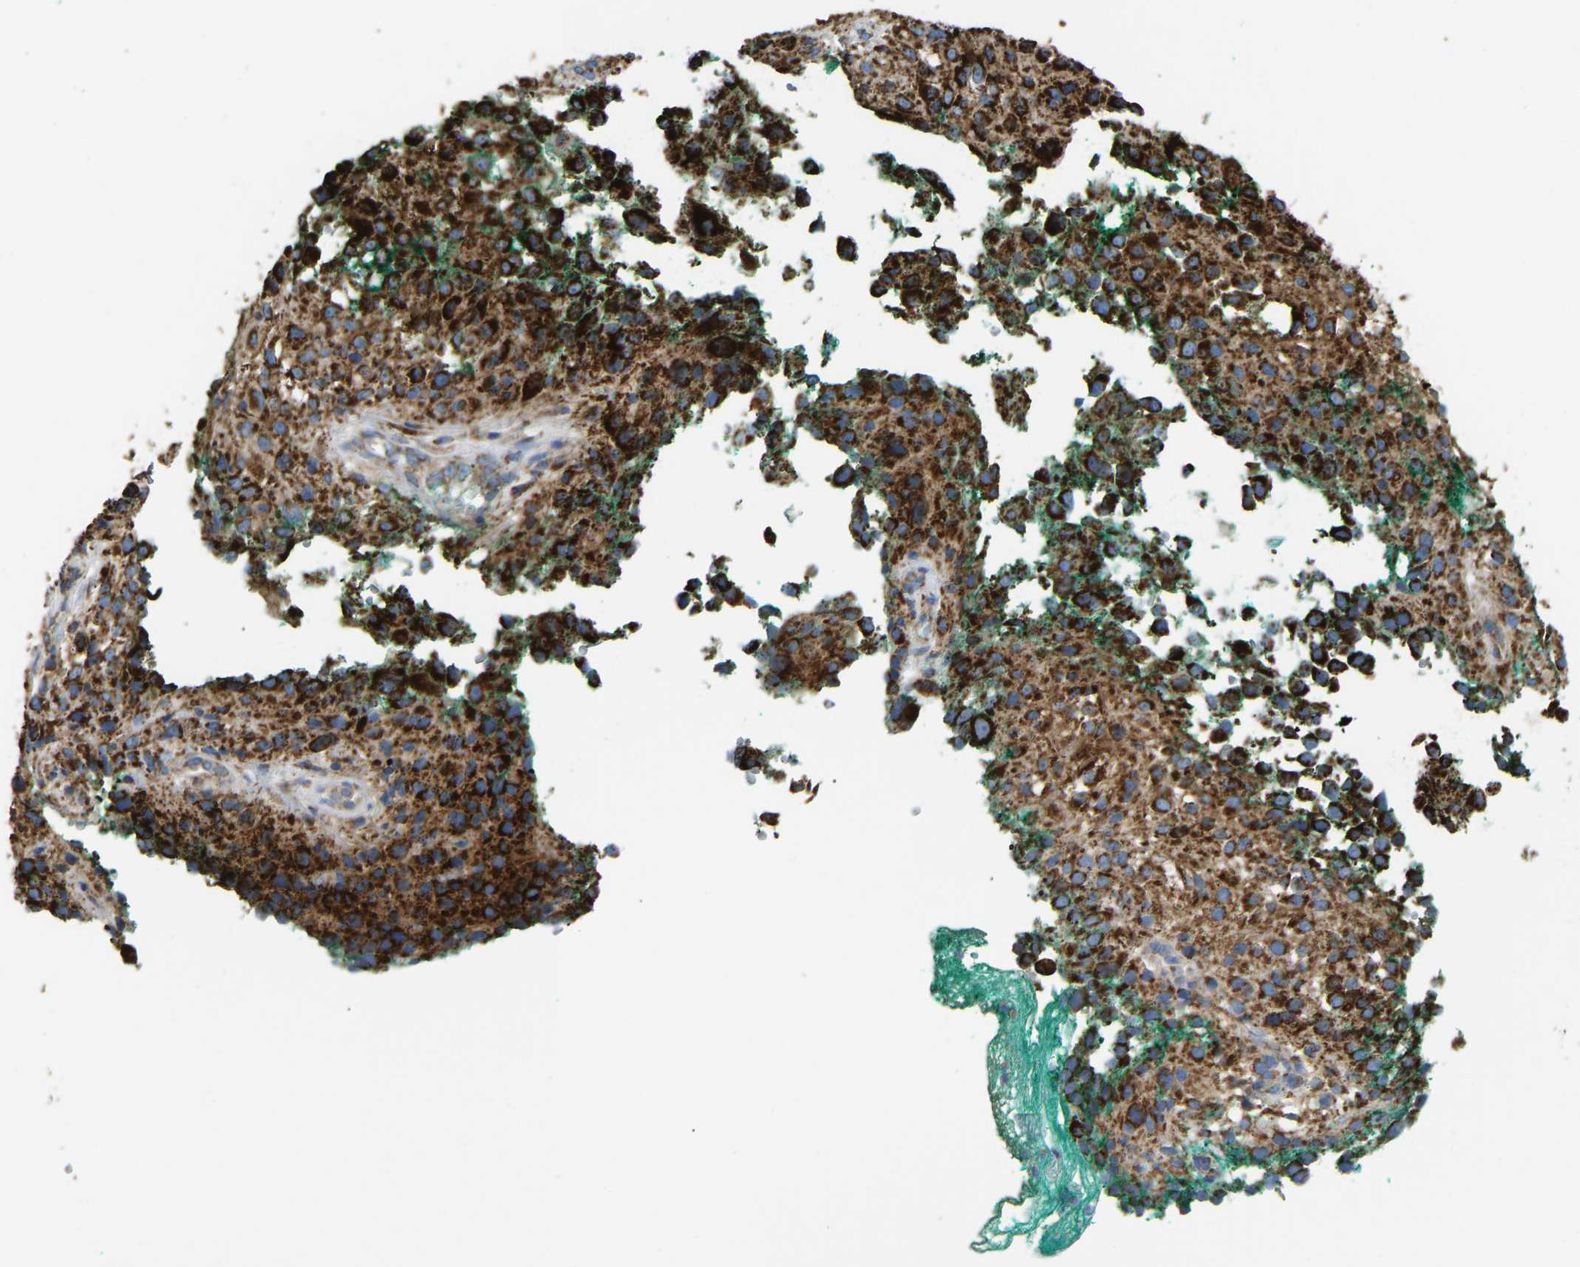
{"staining": {"intensity": "strong", "quantity": ">75%", "location": "cytoplasmic/membranous"}, "tissue": "melanoma", "cell_type": "Tumor cells", "image_type": "cancer", "snomed": [{"axis": "morphology", "description": "Necrosis, NOS"}, {"axis": "morphology", "description": "Malignant melanoma, NOS"}, {"axis": "topography", "description": "Skin"}], "caption": "Human melanoma stained with a protein marker shows strong staining in tumor cells.", "gene": "HIBADH", "patient": {"sex": "female", "age": 87}}